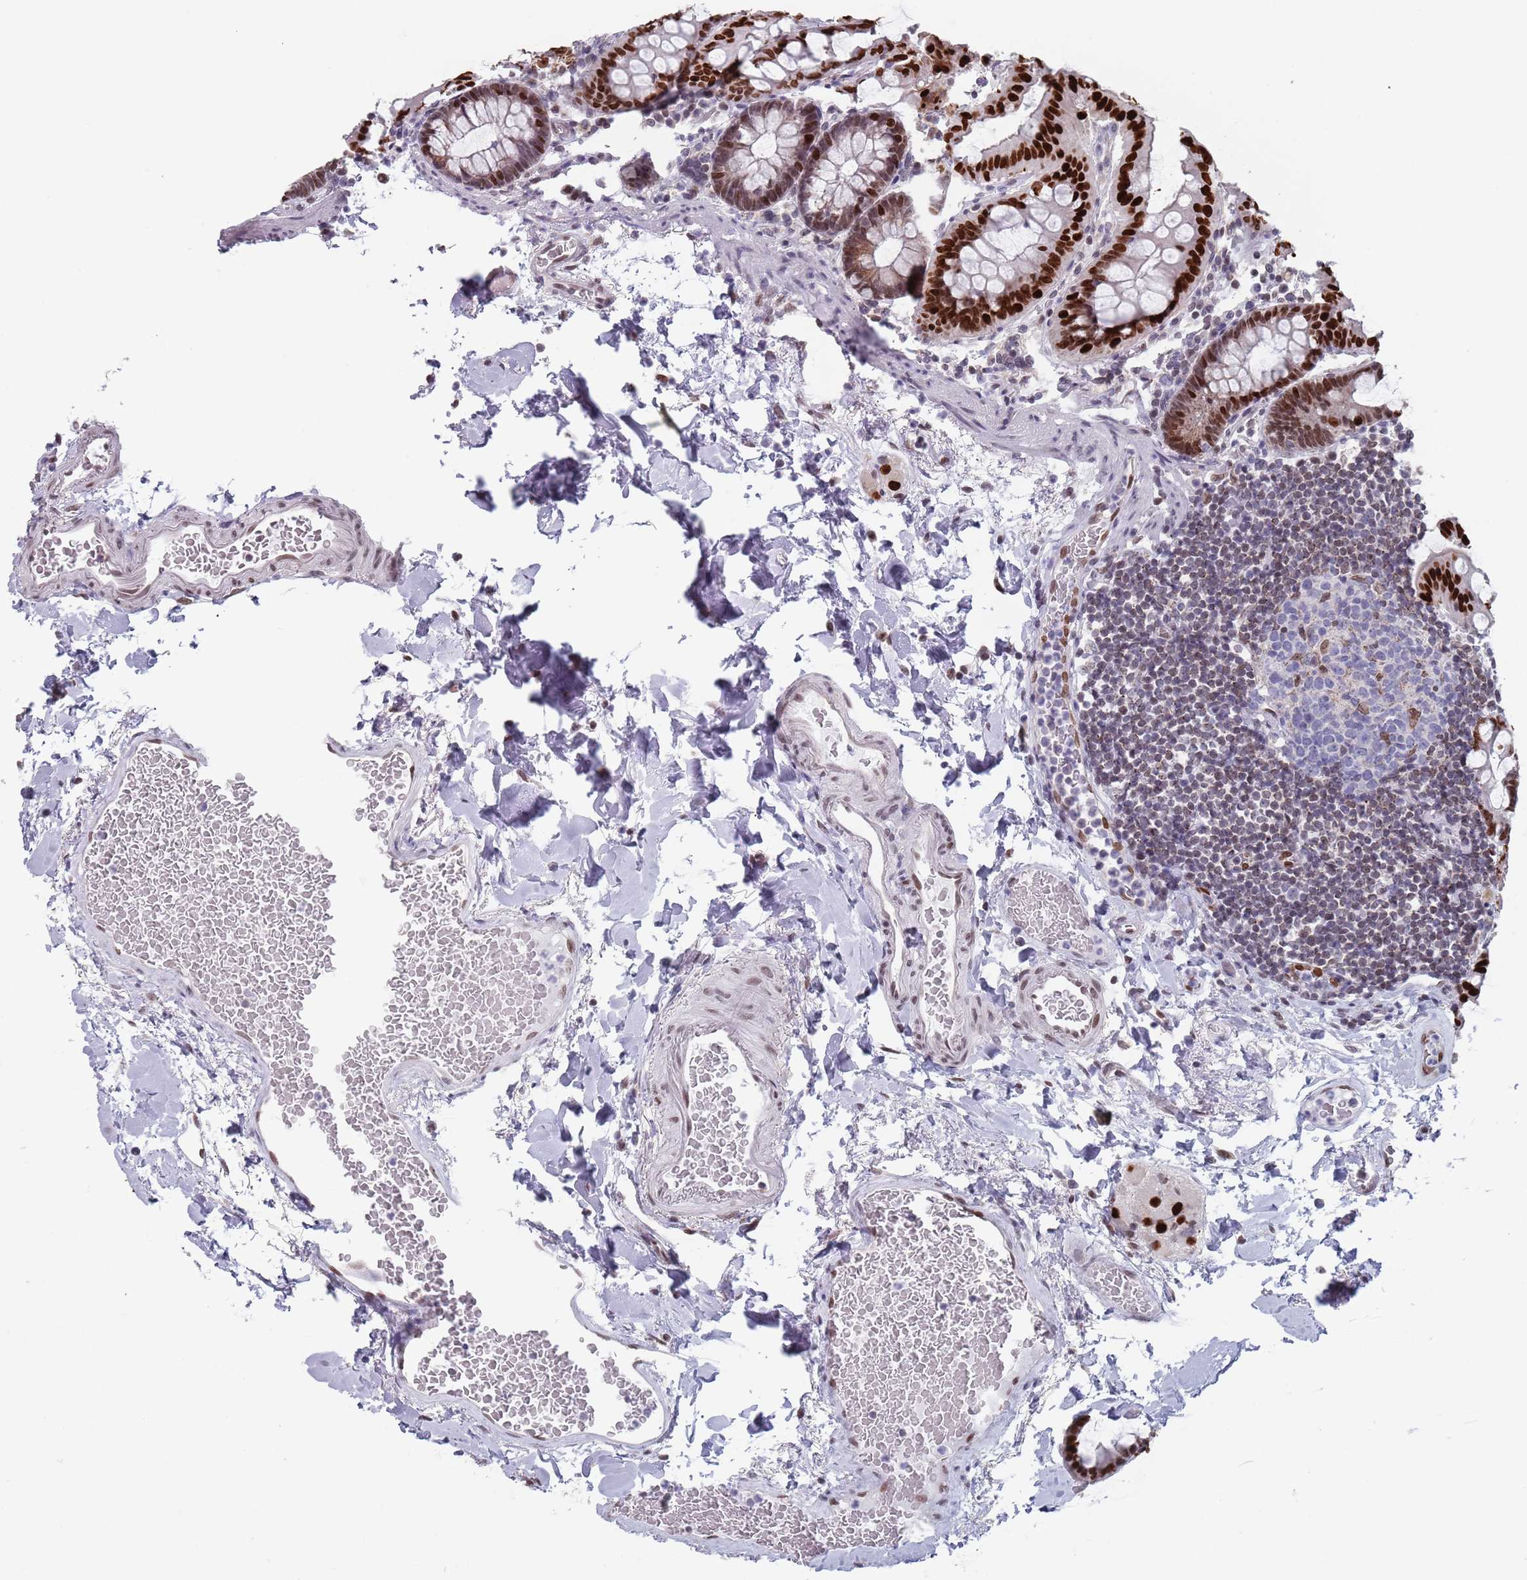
{"staining": {"intensity": "weak", "quantity": ">75%", "location": "nuclear"}, "tissue": "colon", "cell_type": "Endothelial cells", "image_type": "normal", "snomed": [{"axis": "morphology", "description": "Normal tissue, NOS"}, {"axis": "topography", "description": "Colon"}], "caption": "Colon stained for a protein (brown) shows weak nuclear positive staining in approximately >75% of endothelial cells.", "gene": "MFSD12", "patient": {"sex": "male", "age": 75}}